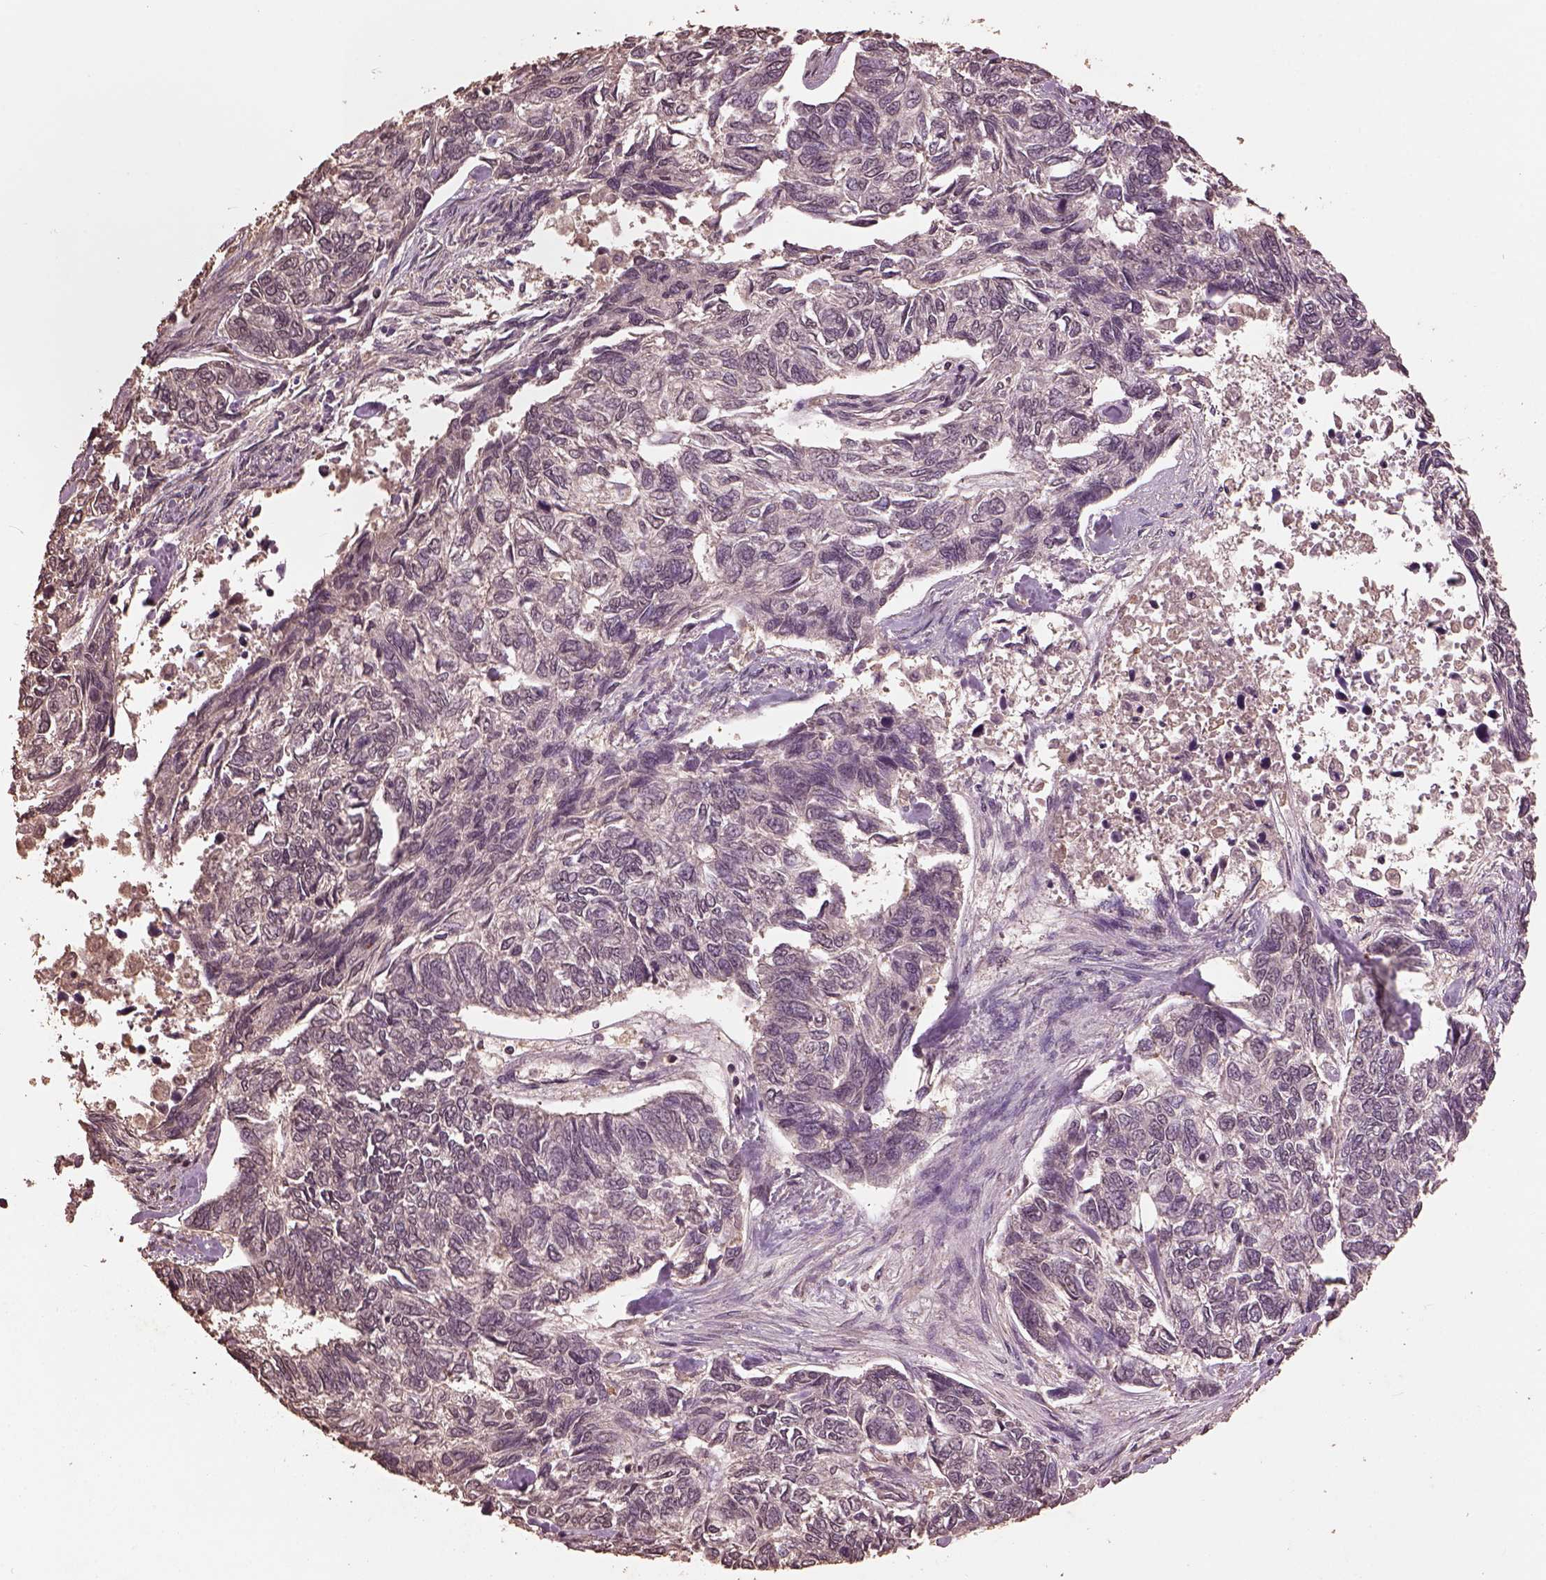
{"staining": {"intensity": "negative", "quantity": "none", "location": "none"}, "tissue": "skin cancer", "cell_type": "Tumor cells", "image_type": "cancer", "snomed": [{"axis": "morphology", "description": "Basal cell carcinoma"}, {"axis": "topography", "description": "Skin"}], "caption": "Skin cancer was stained to show a protein in brown. There is no significant positivity in tumor cells.", "gene": "CPT1C", "patient": {"sex": "female", "age": 65}}